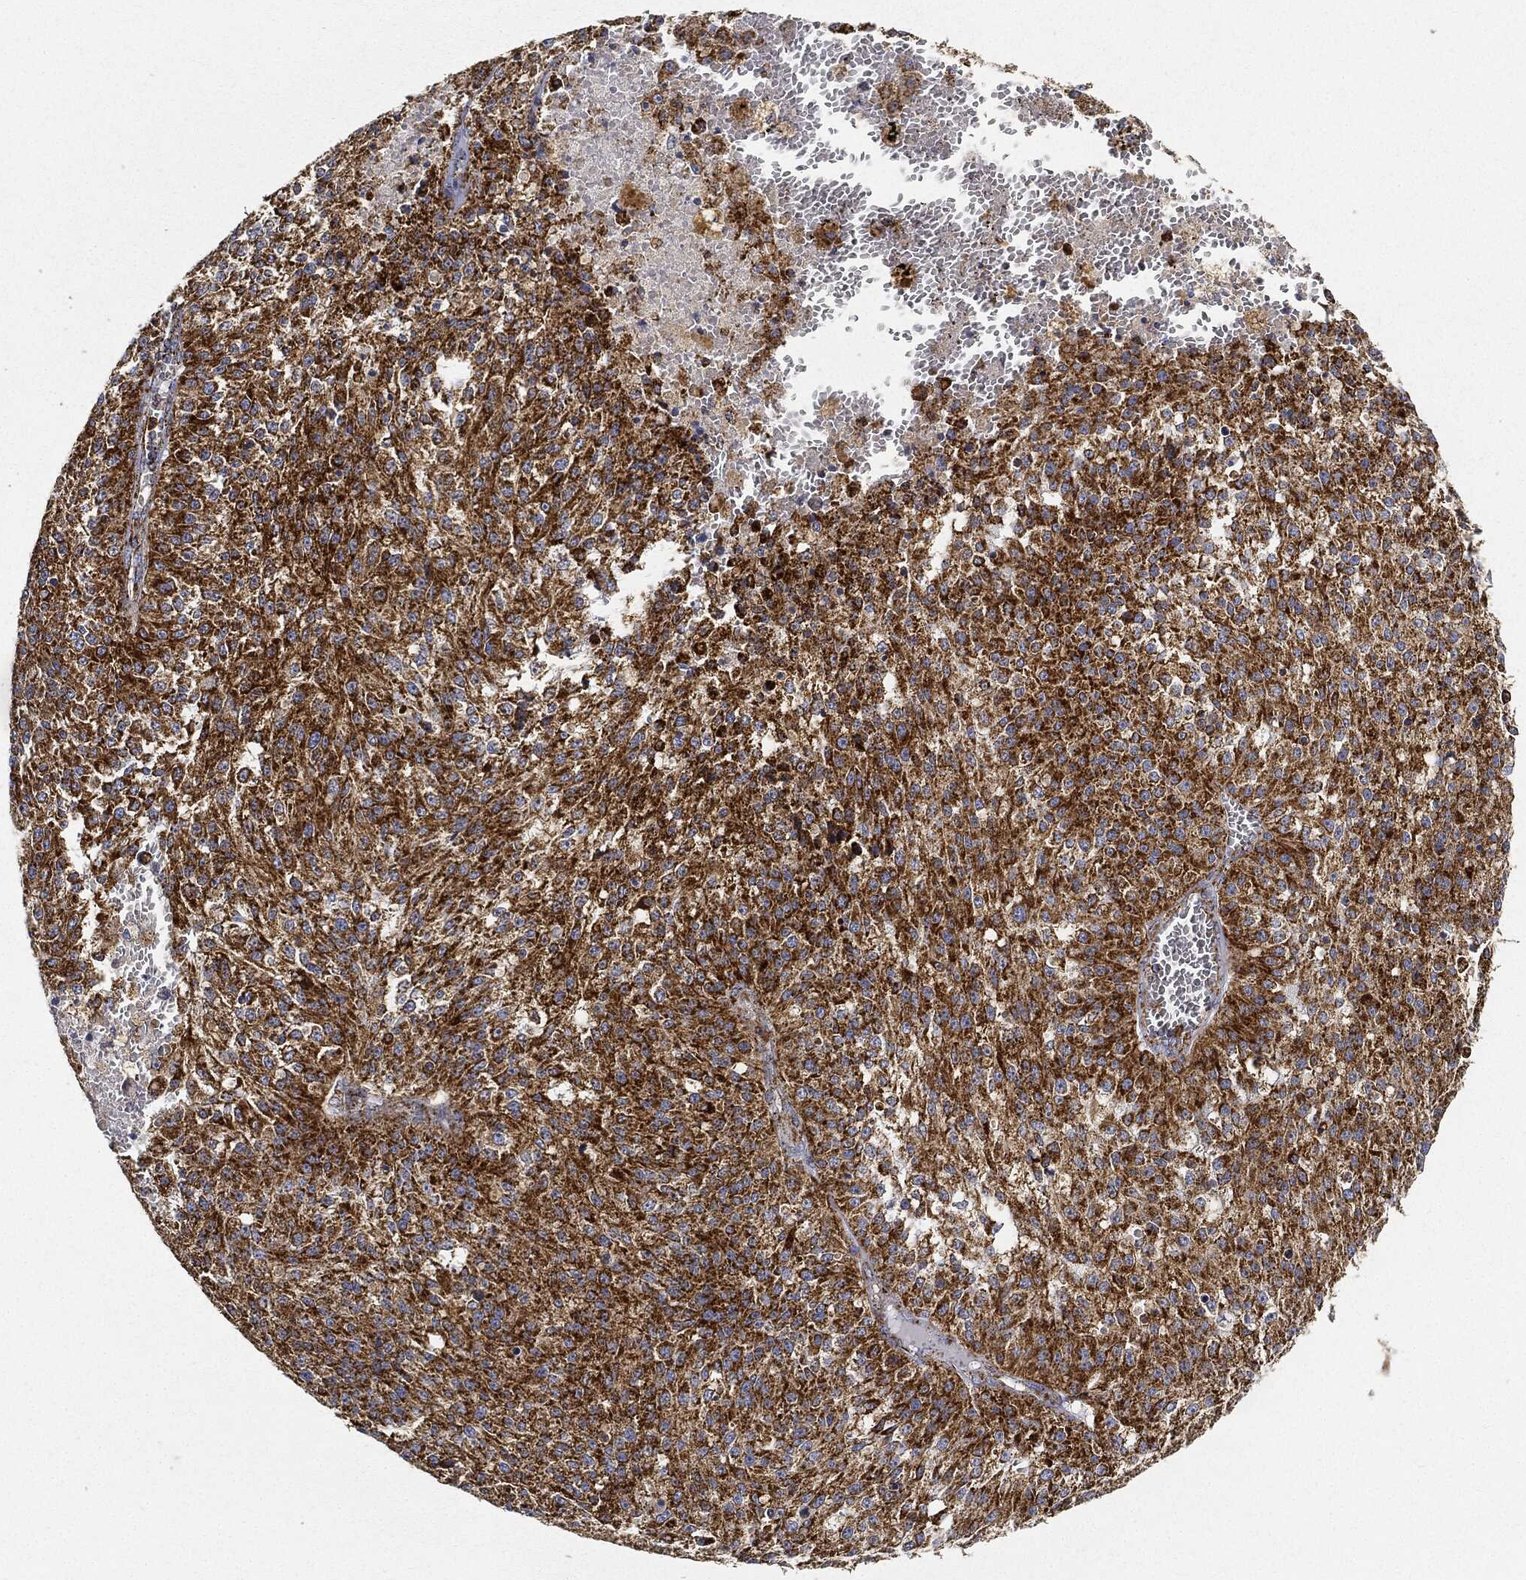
{"staining": {"intensity": "strong", "quantity": ">75%", "location": "cytoplasmic/membranous"}, "tissue": "melanoma", "cell_type": "Tumor cells", "image_type": "cancer", "snomed": [{"axis": "morphology", "description": "Malignant melanoma, Metastatic site"}, {"axis": "topography", "description": "Lymph node"}], "caption": "Immunohistochemistry of malignant melanoma (metastatic site) displays high levels of strong cytoplasmic/membranous positivity in about >75% of tumor cells.", "gene": "CAPN15", "patient": {"sex": "female", "age": 64}}